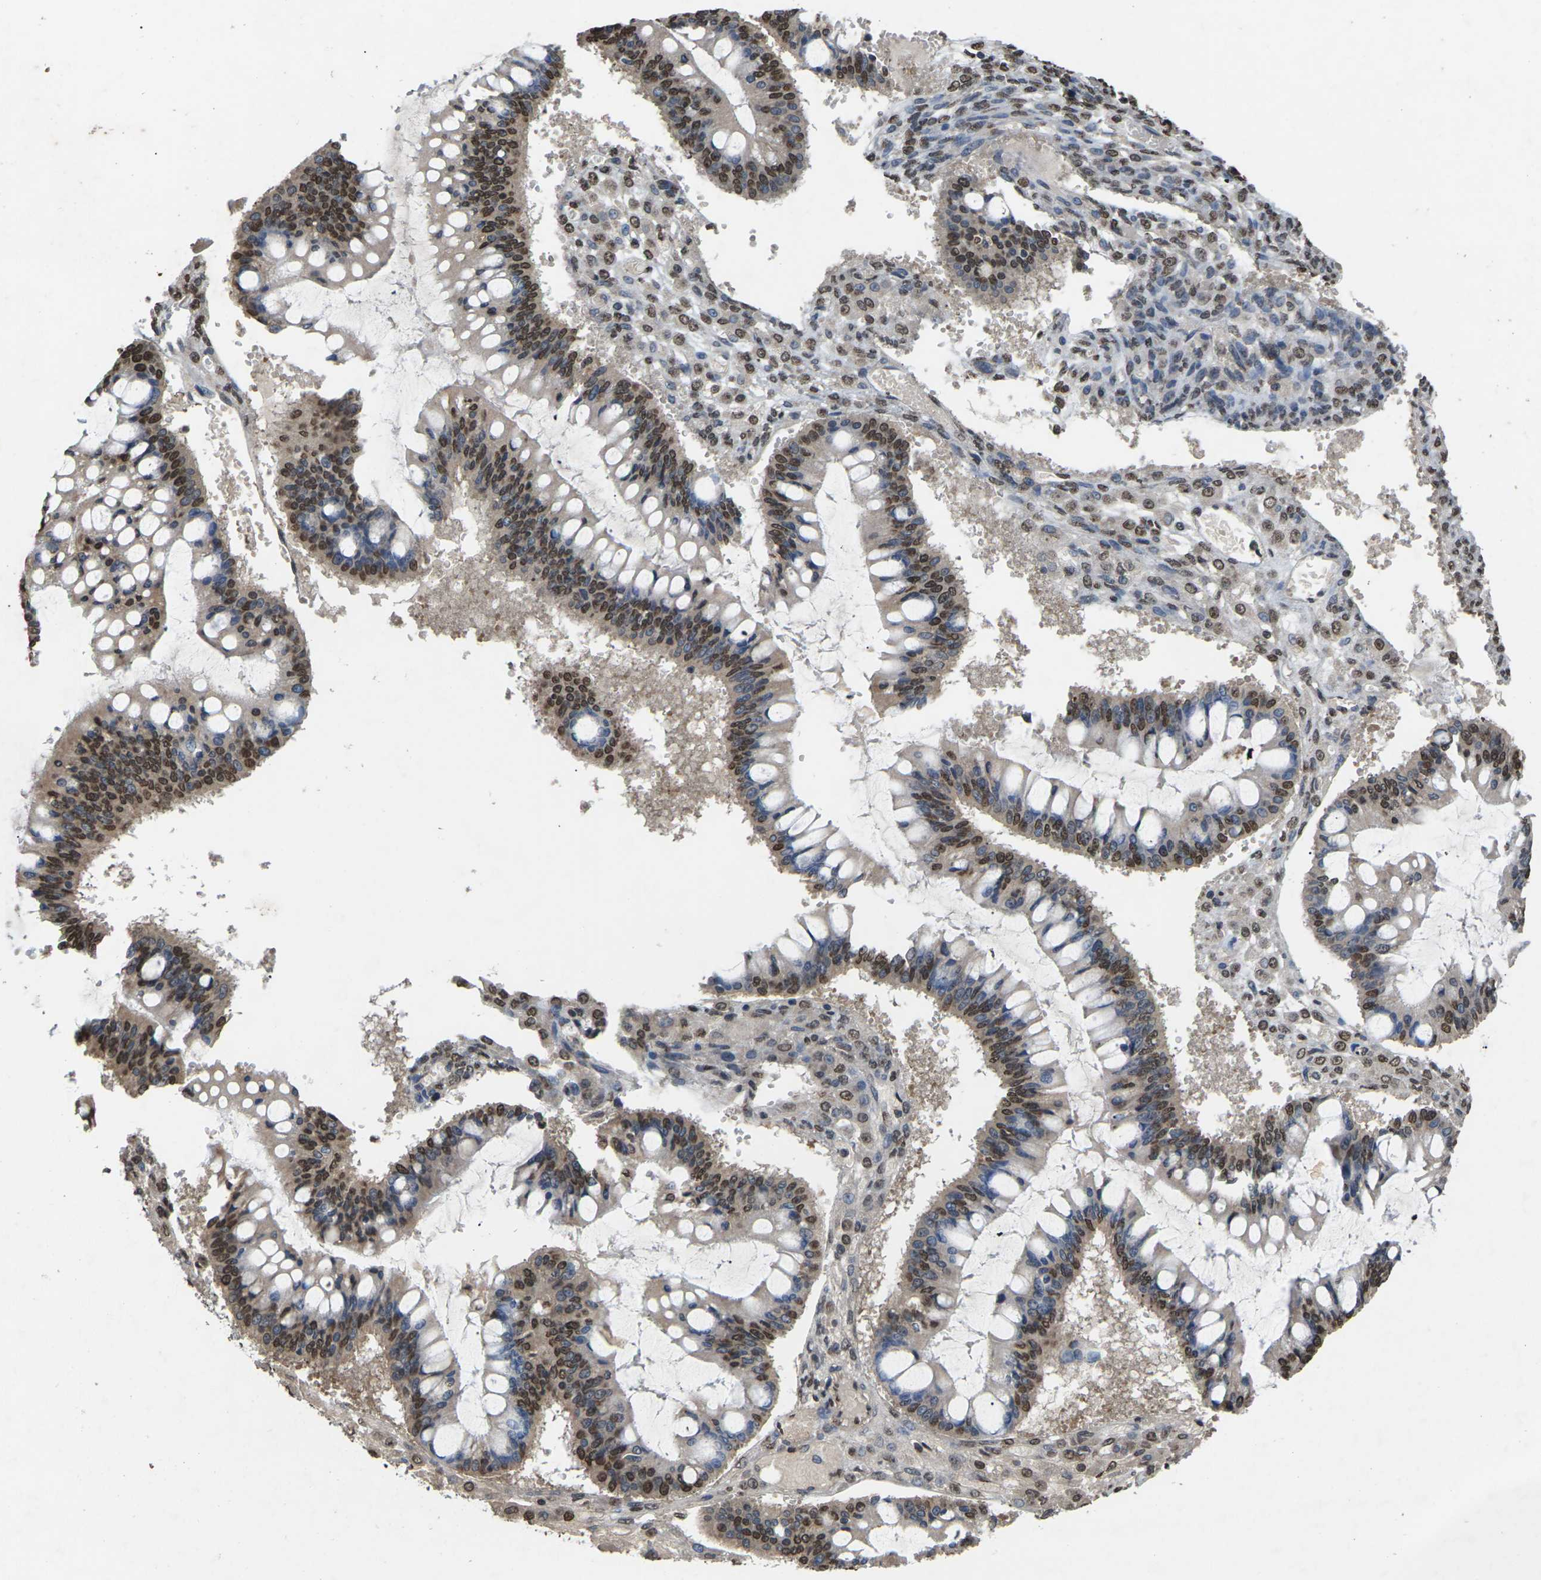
{"staining": {"intensity": "strong", "quantity": "25%-75%", "location": "nuclear"}, "tissue": "ovarian cancer", "cell_type": "Tumor cells", "image_type": "cancer", "snomed": [{"axis": "morphology", "description": "Cystadenocarcinoma, mucinous, NOS"}, {"axis": "topography", "description": "Ovary"}], "caption": "Ovarian mucinous cystadenocarcinoma stained with DAB (3,3'-diaminobenzidine) immunohistochemistry (IHC) reveals high levels of strong nuclear positivity in about 25%-75% of tumor cells.", "gene": "EMSY", "patient": {"sex": "female", "age": 73}}